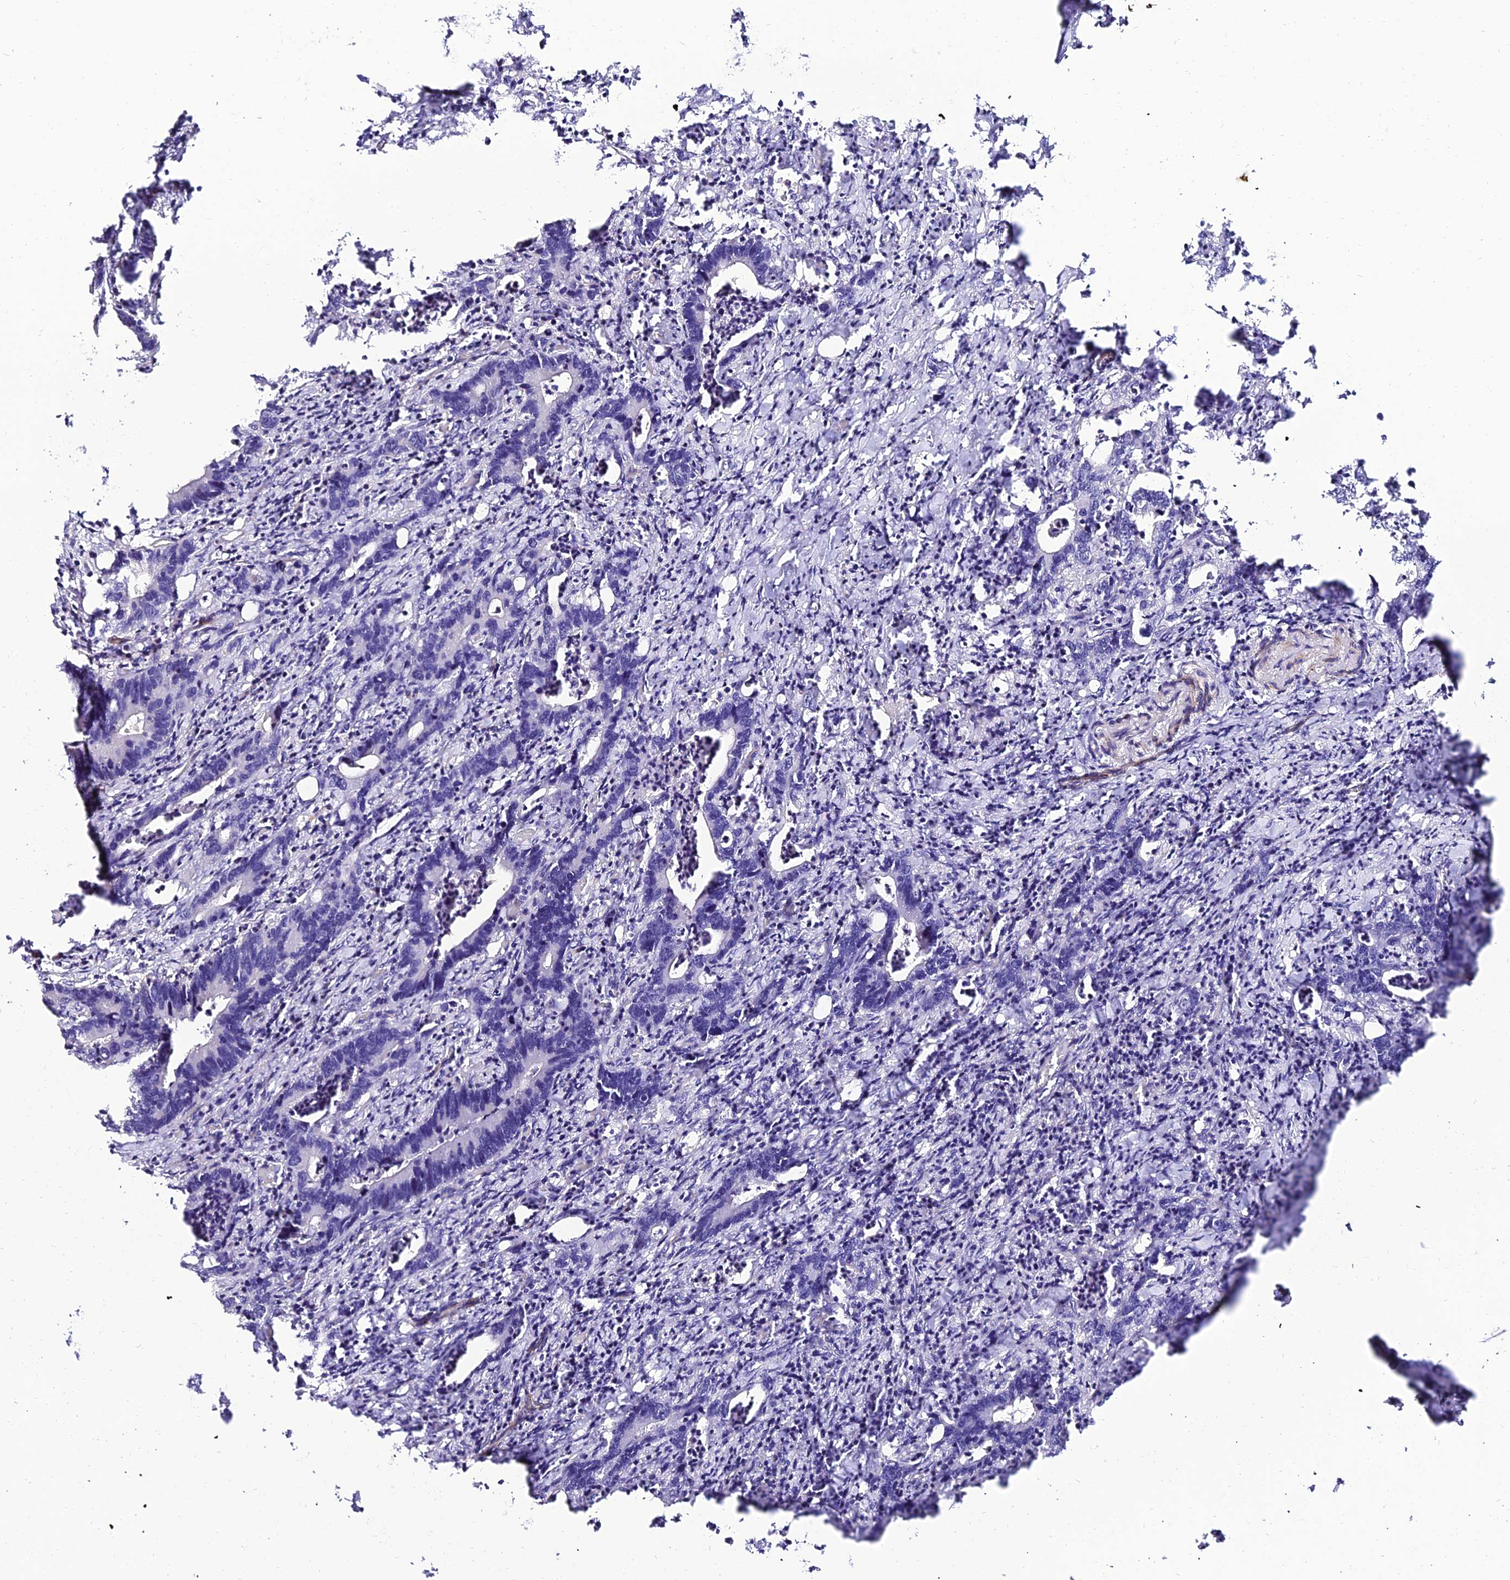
{"staining": {"intensity": "negative", "quantity": "none", "location": "none"}, "tissue": "colorectal cancer", "cell_type": "Tumor cells", "image_type": "cancer", "snomed": [{"axis": "morphology", "description": "Adenocarcinoma, NOS"}, {"axis": "topography", "description": "Colon"}], "caption": "A photomicrograph of human colorectal cancer is negative for staining in tumor cells.", "gene": "ALDH3B2", "patient": {"sex": "female", "age": 75}}